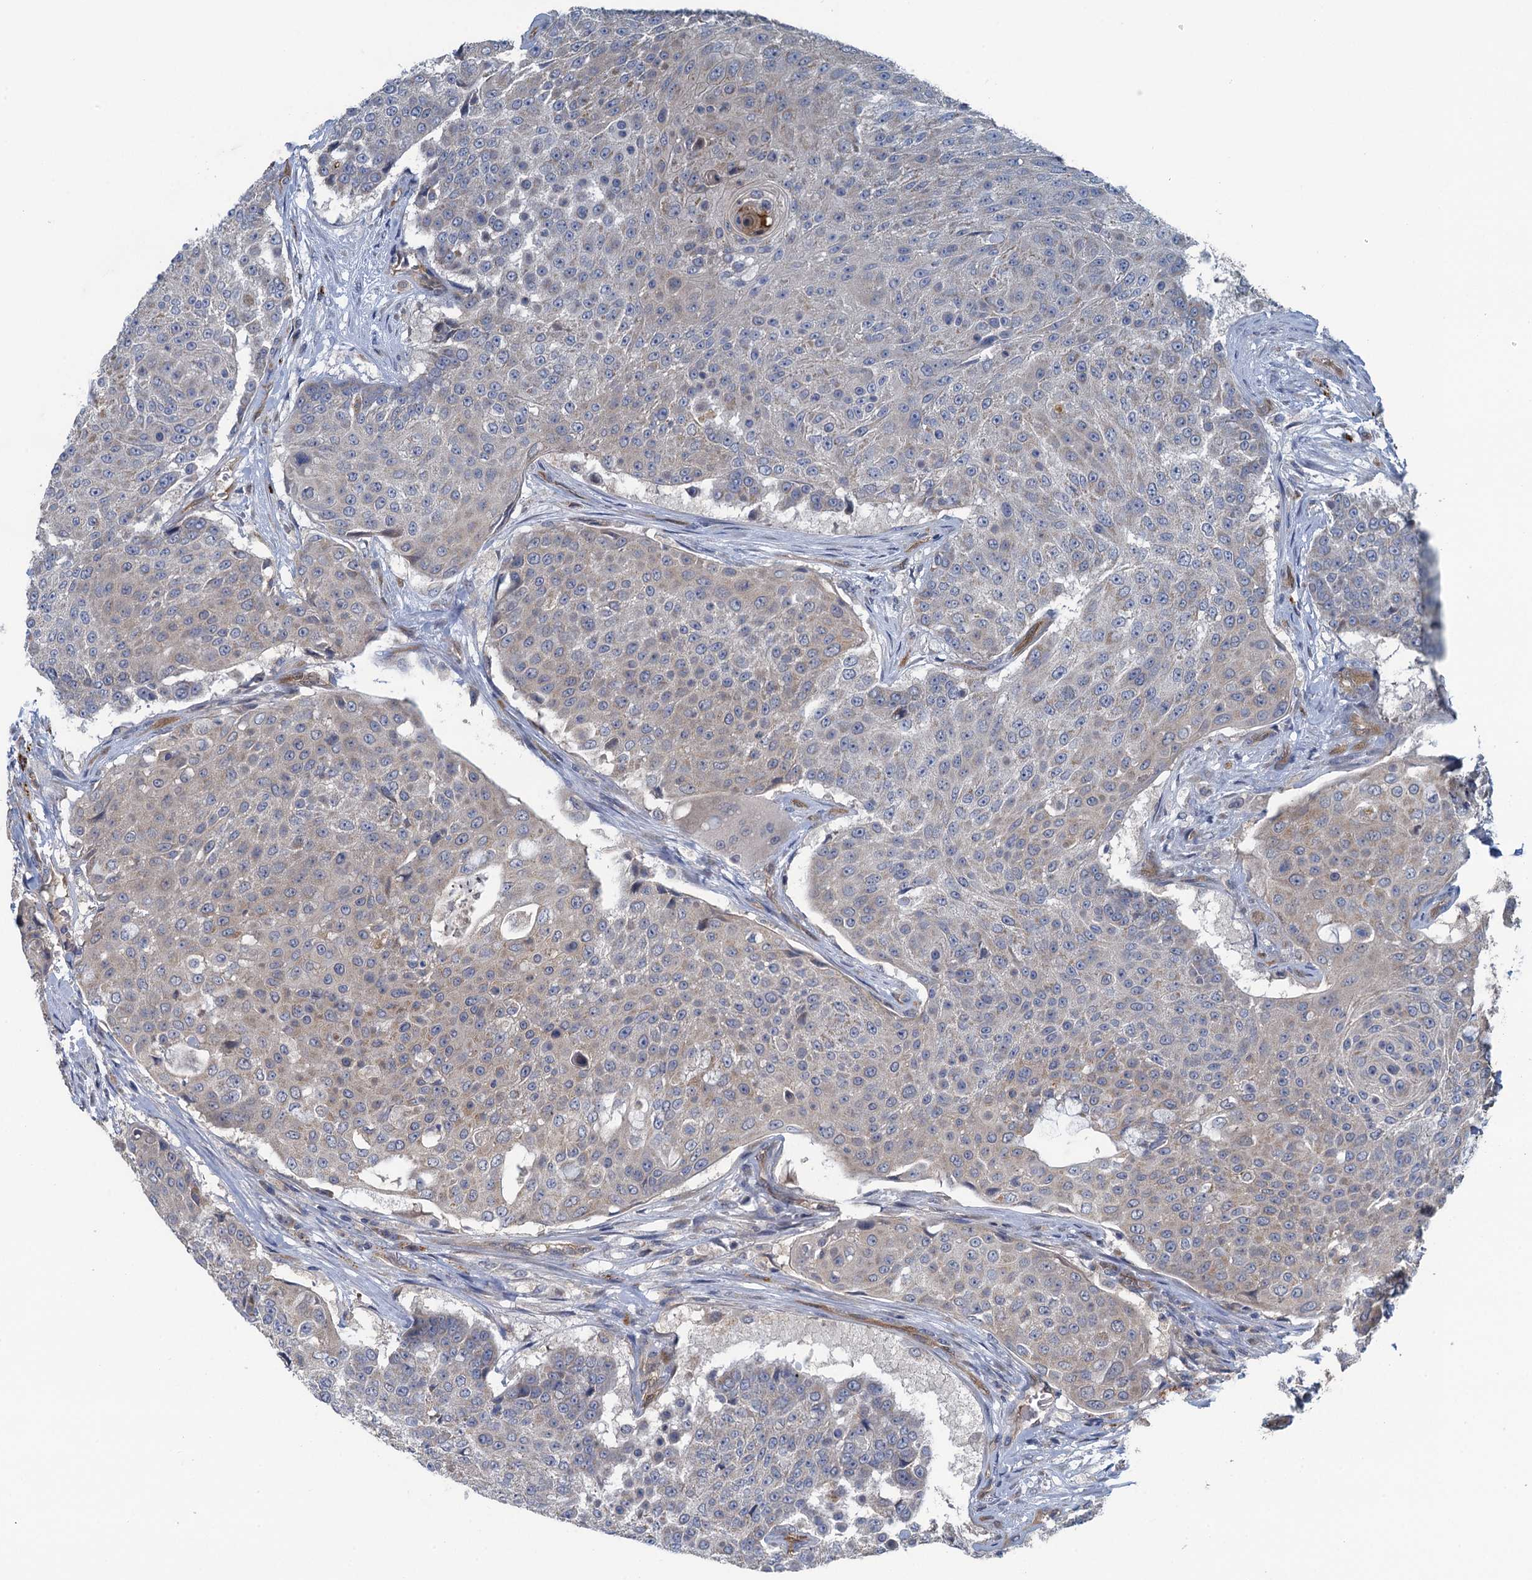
{"staining": {"intensity": "weak", "quantity": "<25%", "location": "cytoplasmic/membranous"}, "tissue": "urothelial cancer", "cell_type": "Tumor cells", "image_type": "cancer", "snomed": [{"axis": "morphology", "description": "Urothelial carcinoma, High grade"}, {"axis": "topography", "description": "Urinary bladder"}], "caption": "This histopathology image is of urothelial cancer stained with immunohistochemistry to label a protein in brown with the nuclei are counter-stained blue. There is no staining in tumor cells.", "gene": "KBTBD8", "patient": {"sex": "female", "age": 63}}